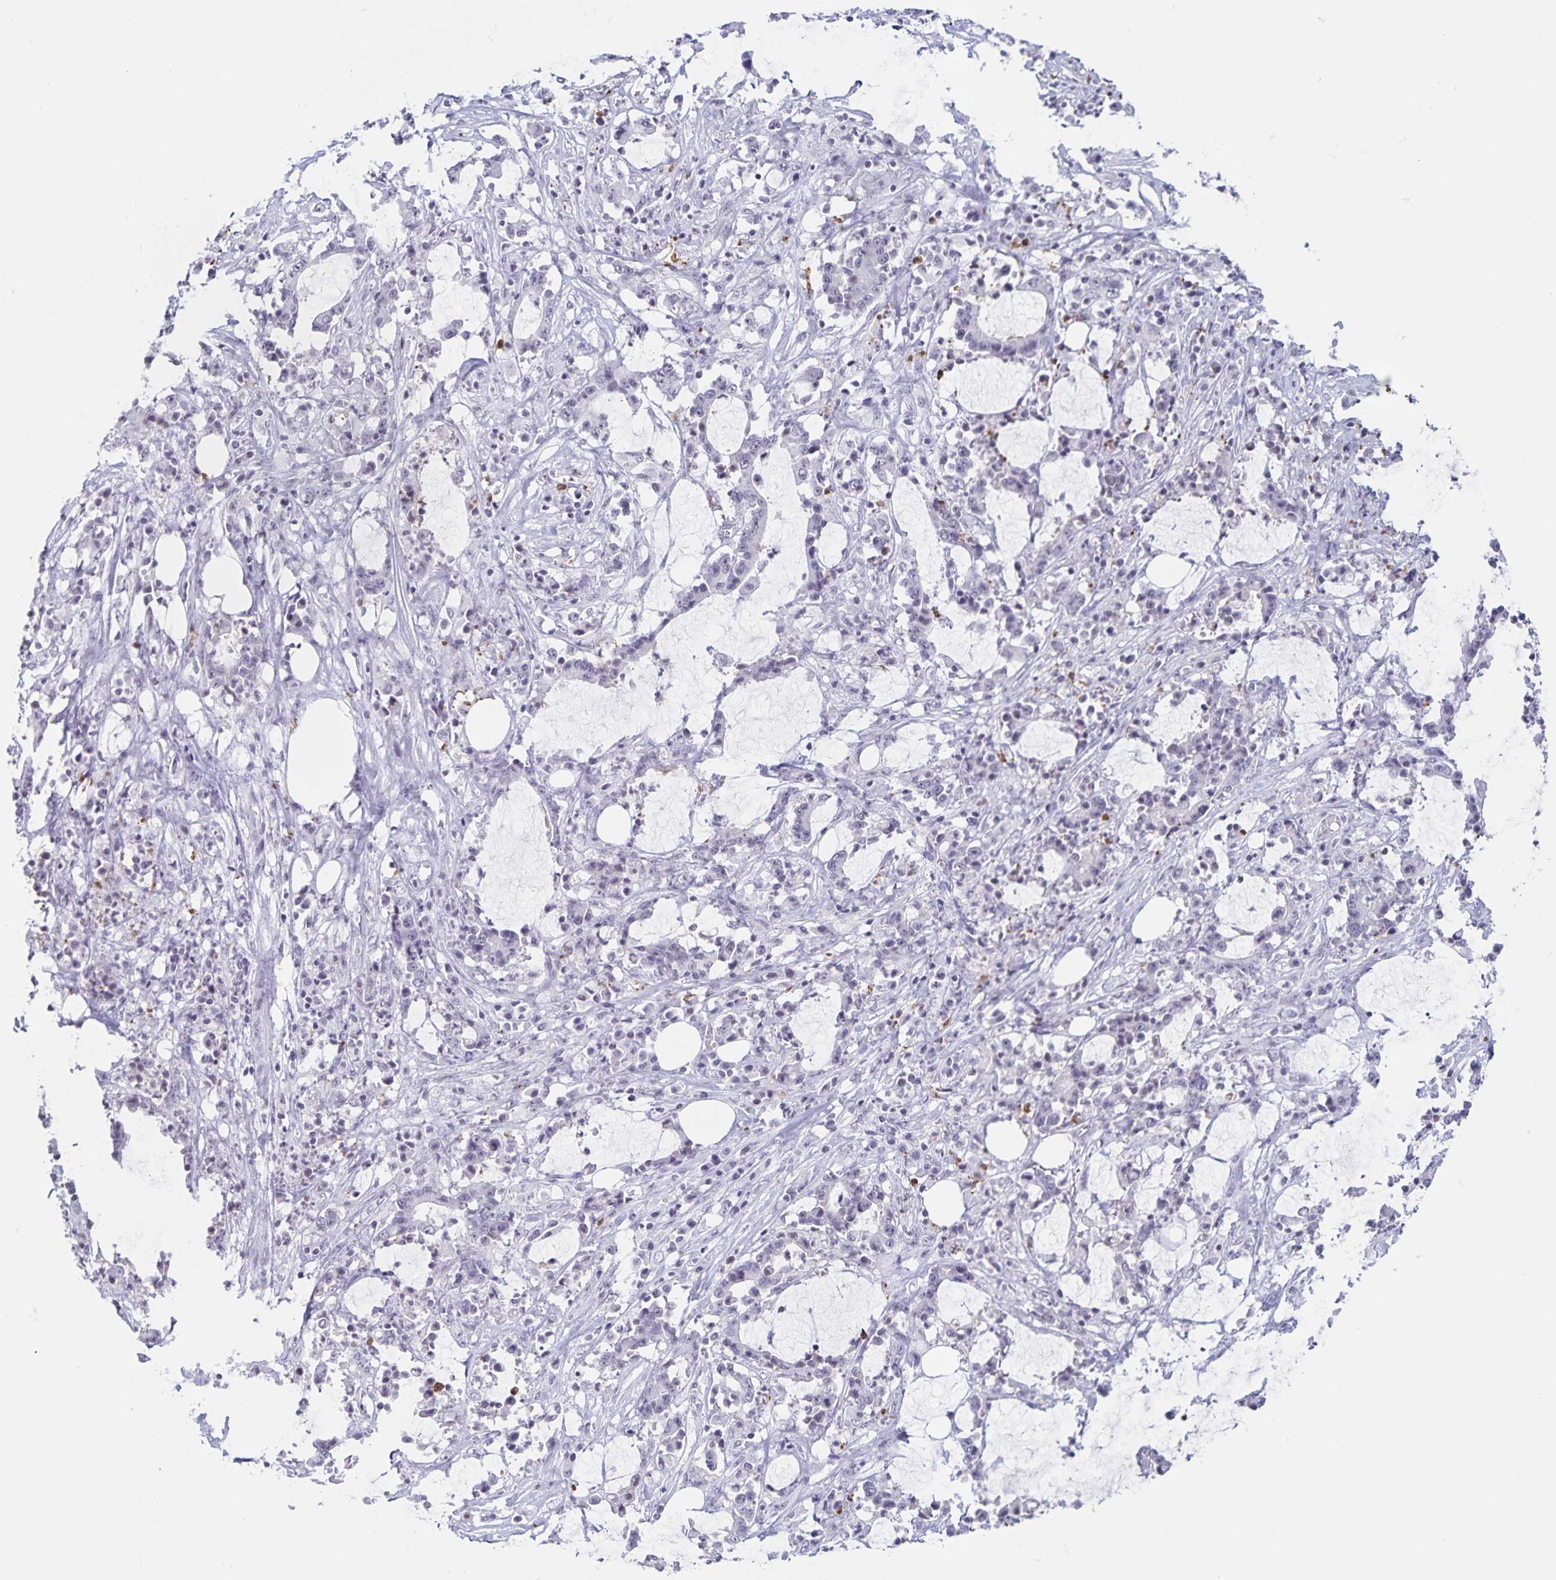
{"staining": {"intensity": "negative", "quantity": "none", "location": "none"}, "tissue": "stomach cancer", "cell_type": "Tumor cells", "image_type": "cancer", "snomed": [{"axis": "morphology", "description": "Adenocarcinoma, NOS"}, {"axis": "topography", "description": "Stomach, upper"}], "caption": "Tumor cells show no significant expression in stomach adenocarcinoma.", "gene": "LCE6A", "patient": {"sex": "male", "age": 68}}